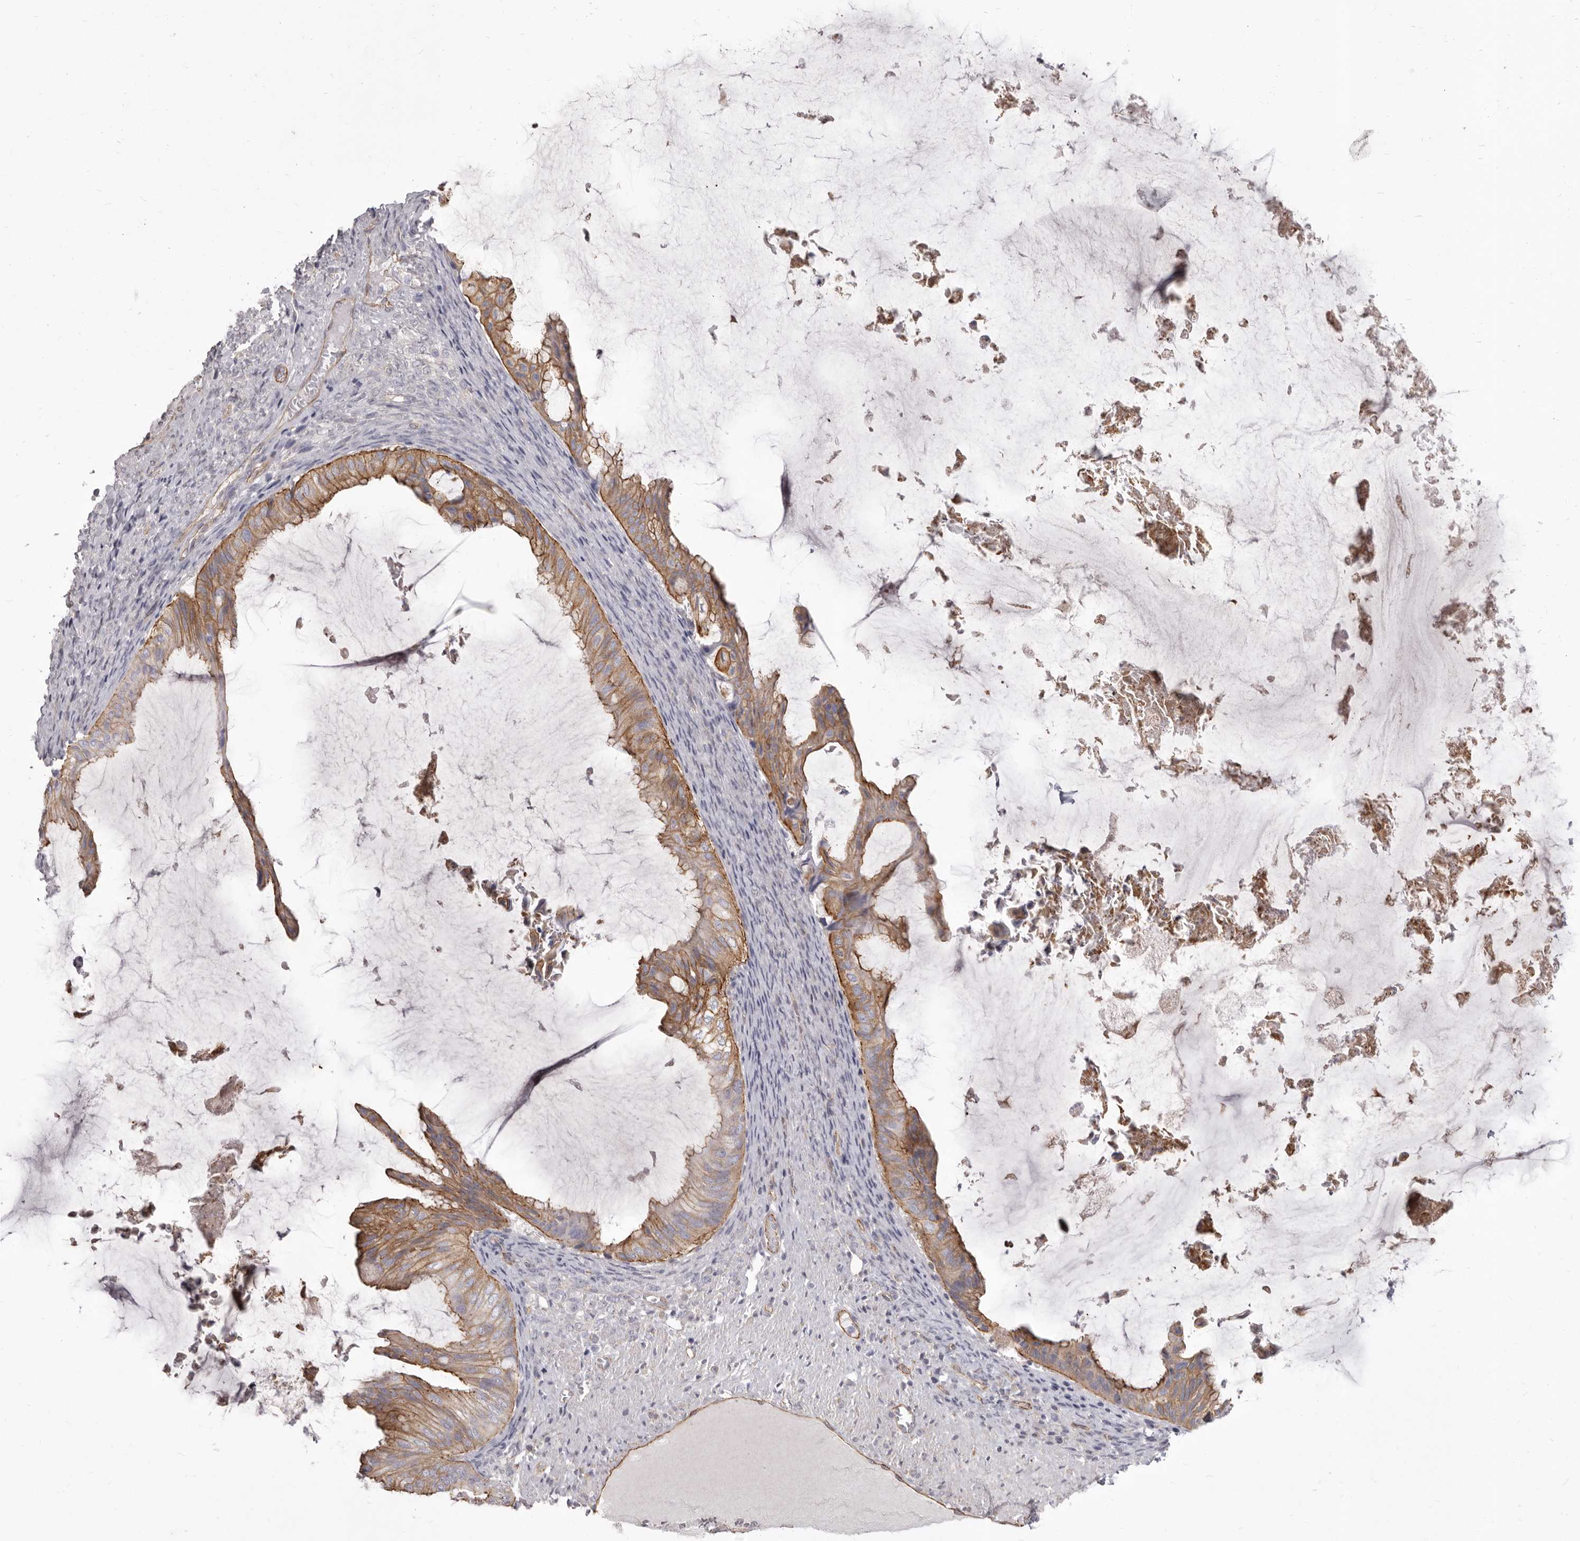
{"staining": {"intensity": "moderate", "quantity": ">75%", "location": "cytoplasmic/membranous"}, "tissue": "ovarian cancer", "cell_type": "Tumor cells", "image_type": "cancer", "snomed": [{"axis": "morphology", "description": "Cystadenocarcinoma, mucinous, NOS"}, {"axis": "topography", "description": "Ovary"}], "caption": "Human mucinous cystadenocarcinoma (ovarian) stained with a protein marker demonstrates moderate staining in tumor cells.", "gene": "P2RX6", "patient": {"sex": "female", "age": 61}}